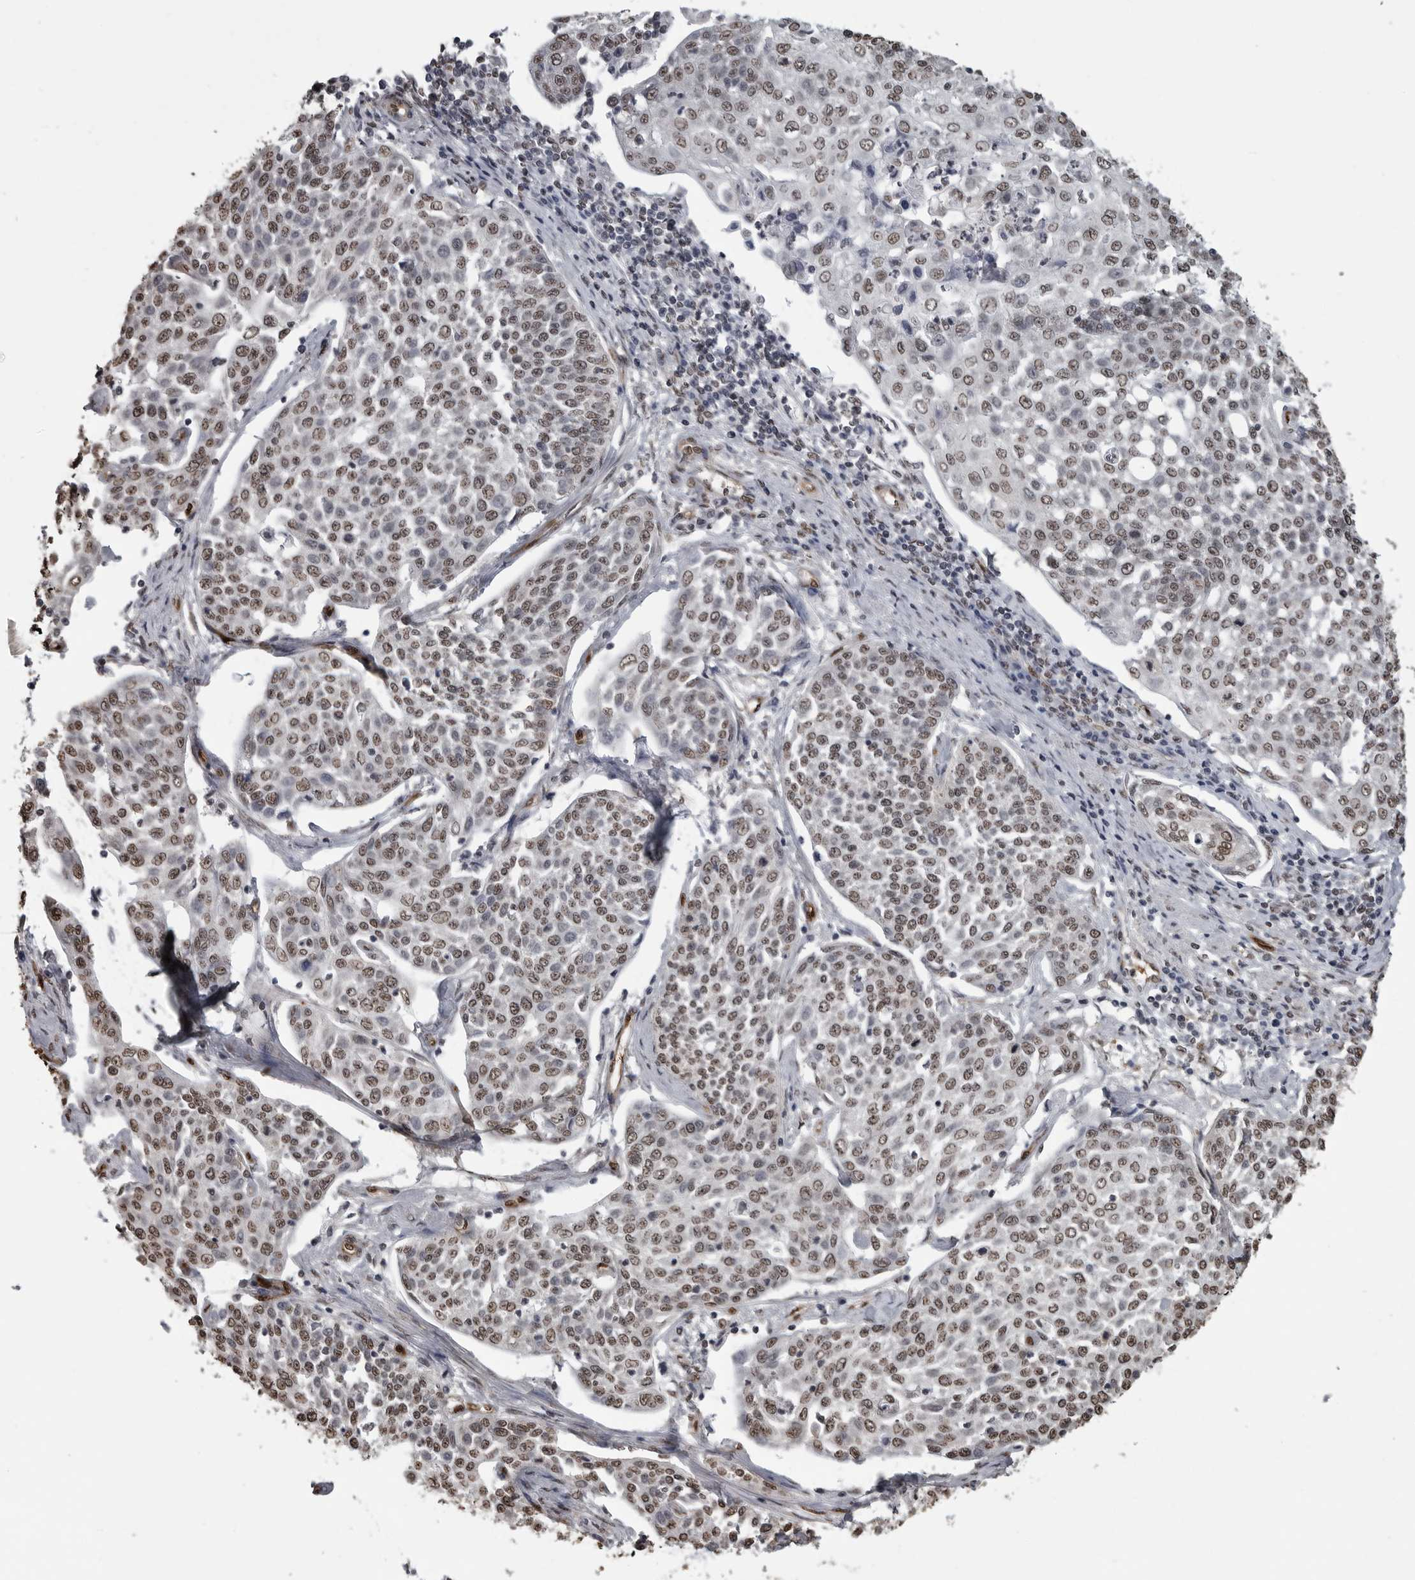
{"staining": {"intensity": "weak", "quantity": ">75%", "location": "nuclear"}, "tissue": "cervical cancer", "cell_type": "Tumor cells", "image_type": "cancer", "snomed": [{"axis": "morphology", "description": "Squamous cell carcinoma, NOS"}, {"axis": "topography", "description": "Cervix"}], "caption": "Brown immunohistochemical staining in squamous cell carcinoma (cervical) displays weak nuclear positivity in approximately >75% of tumor cells.", "gene": "SMAD2", "patient": {"sex": "female", "age": 34}}